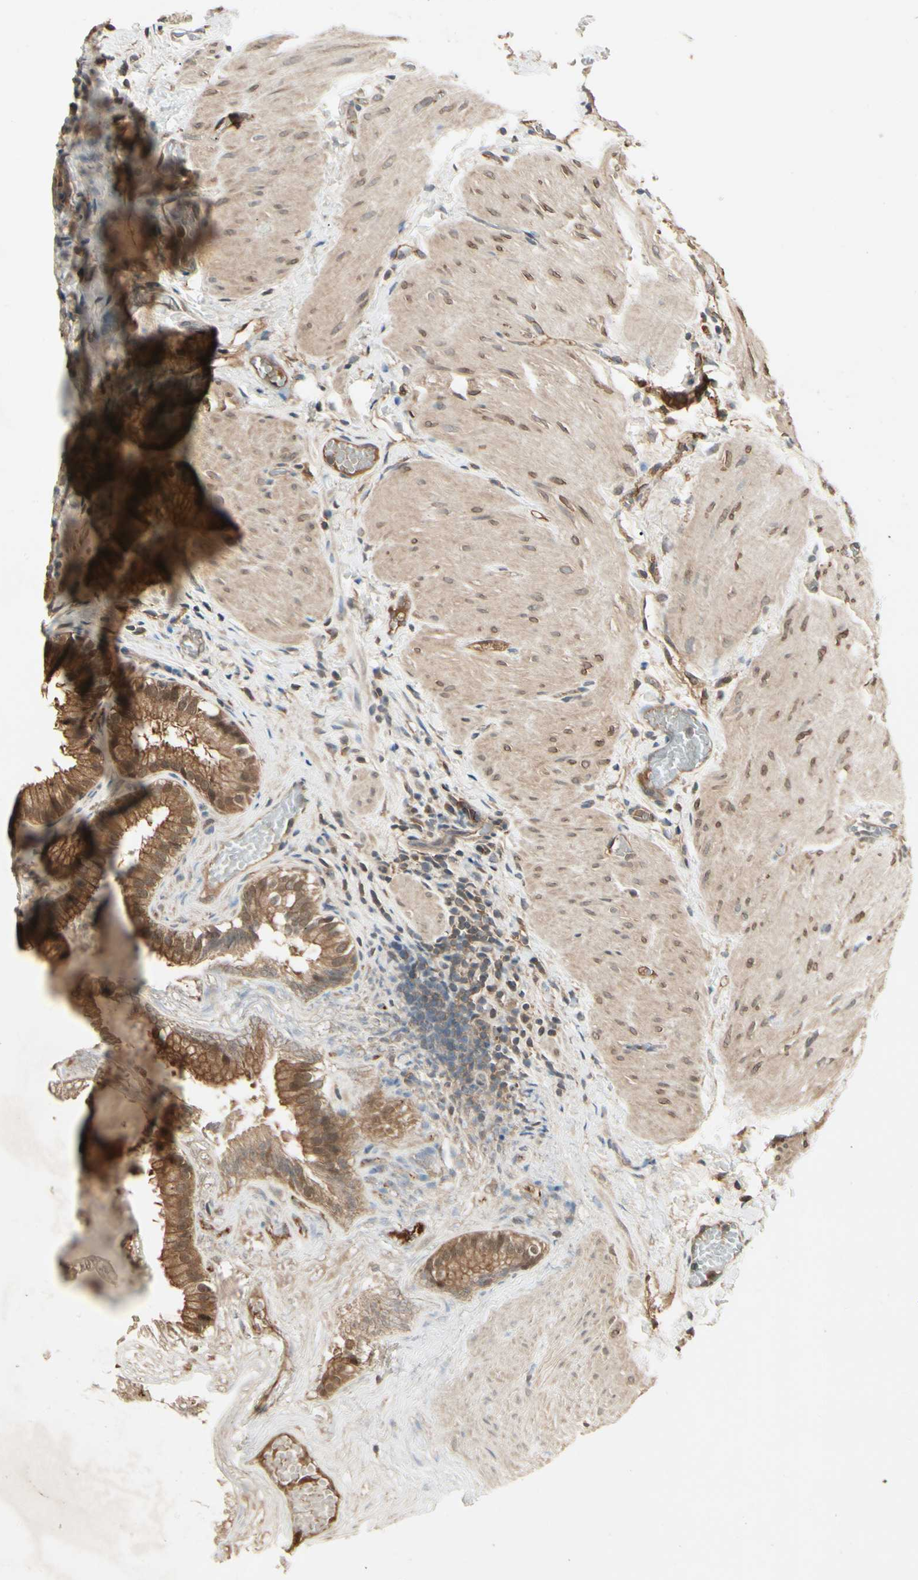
{"staining": {"intensity": "moderate", "quantity": ">75%", "location": "cytoplasmic/membranous"}, "tissue": "gallbladder", "cell_type": "Glandular cells", "image_type": "normal", "snomed": [{"axis": "morphology", "description": "Normal tissue, NOS"}, {"axis": "topography", "description": "Gallbladder"}], "caption": "Immunohistochemistry (IHC) of normal human gallbladder reveals medium levels of moderate cytoplasmic/membranous positivity in approximately >75% of glandular cells.", "gene": "RNF14", "patient": {"sex": "female", "age": 26}}